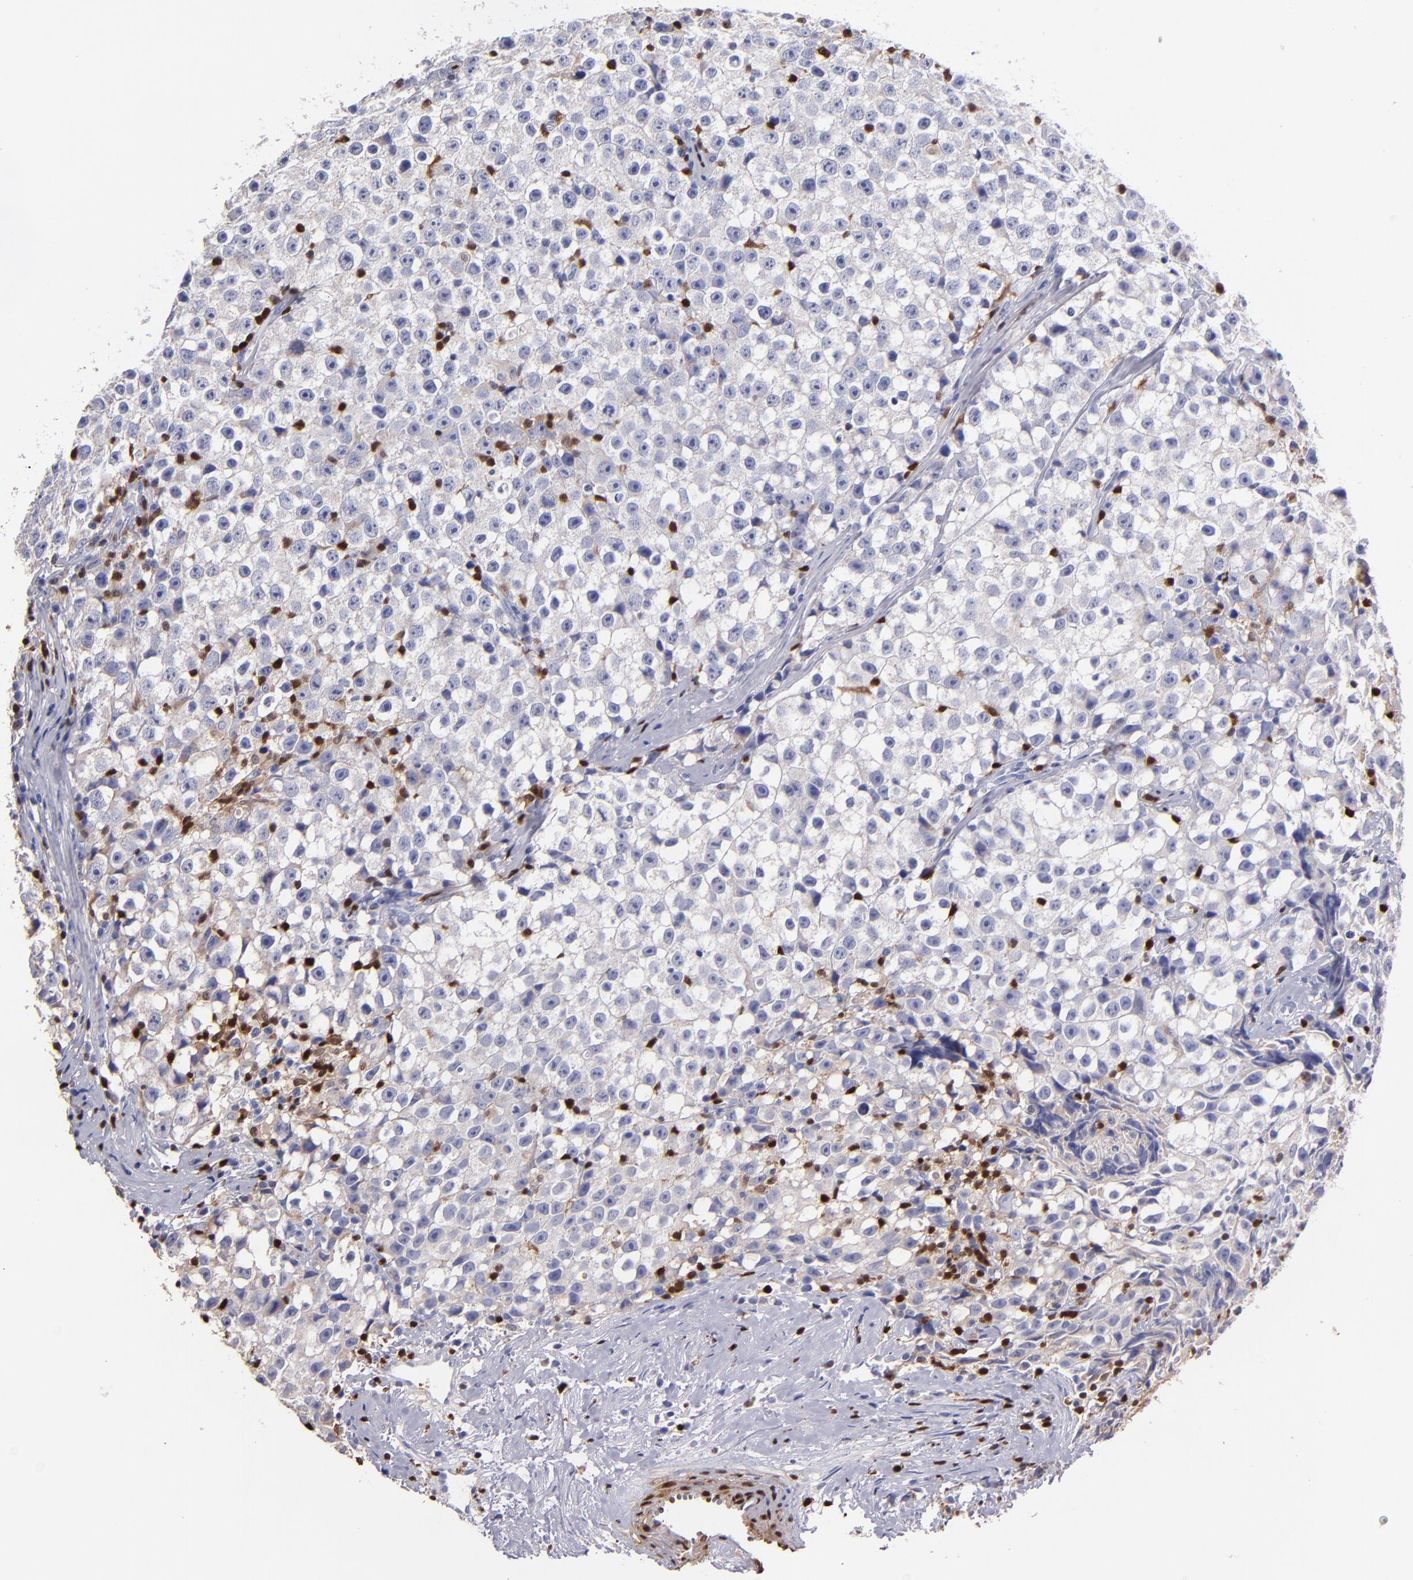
{"staining": {"intensity": "negative", "quantity": "none", "location": "none"}, "tissue": "testis cancer", "cell_type": "Tumor cells", "image_type": "cancer", "snomed": [{"axis": "morphology", "description": "Seminoma, NOS"}, {"axis": "topography", "description": "Testis"}], "caption": "A high-resolution image shows immunohistochemistry staining of testis cancer (seminoma), which exhibits no significant positivity in tumor cells.", "gene": "S100A4", "patient": {"sex": "male", "age": 35}}